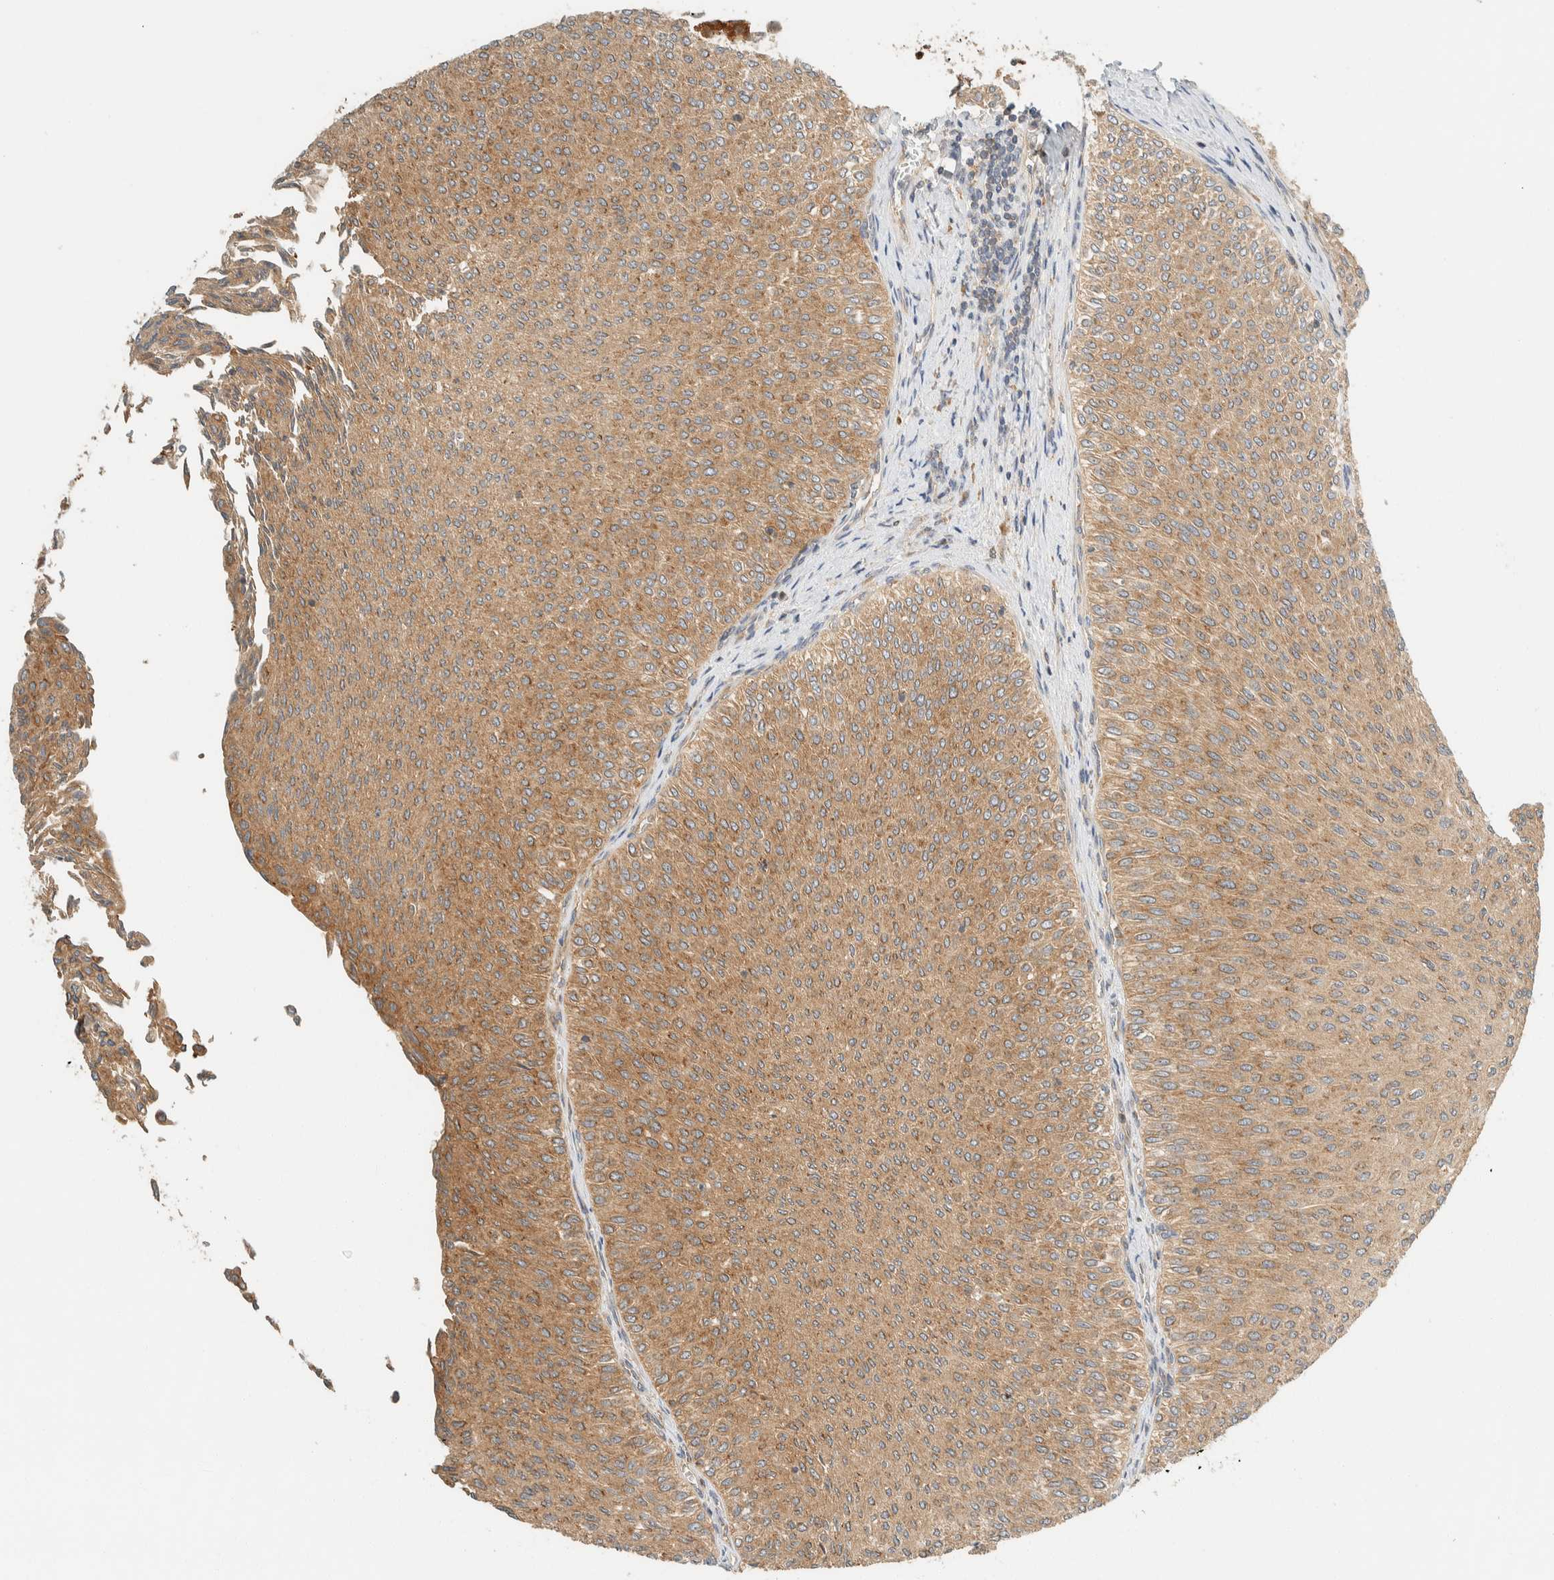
{"staining": {"intensity": "weak", "quantity": ">75%", "location": "cytoplasmic/membranous"}, "tissue": "urothelial cancer", "cell_type": "Tumor cells", "image_type": "cancer", "snomed": [{"axis": "morphology", "description": "Urothelial carcinoma, Low grade"}, {"axis": "topography", "description": "Urinary bladder"}], "caption": "The micrograph reveals staining of urothelial cancer, revealing weak cytoplasmic/membranous protein staining (brown color) within tumor cells.", "gene": "ARFGEF1", "patient": {"sex": "male", "age": 78}}